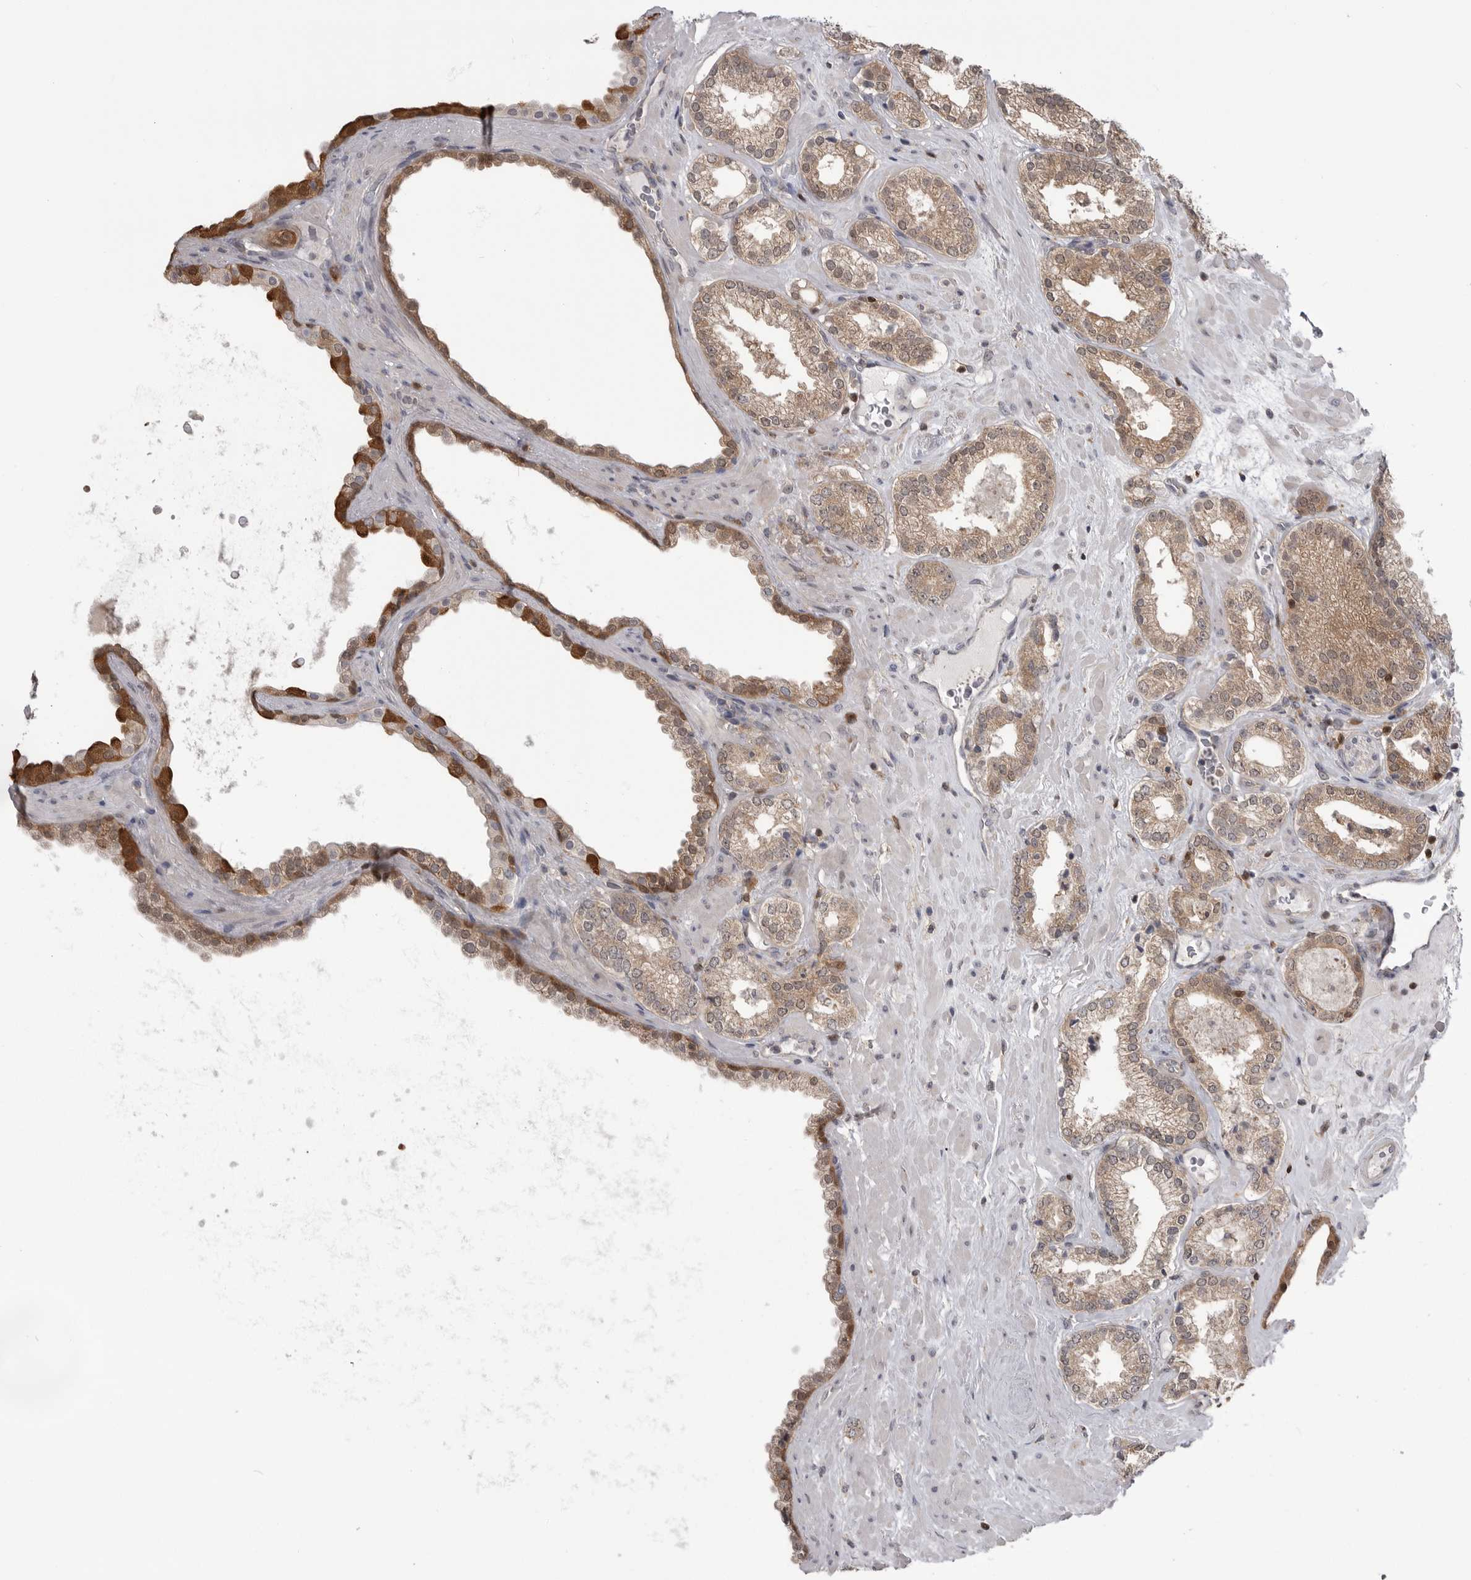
{"staining": {"intensity": "weak", "quantity": ">75%", "location": "cytoplasmic/membranous"}, "tissue": "prostate cancer", "cell_type": "Tumor cells", "image_type": "cancer", "snomed": [{"axis": "morphology", "description": "Adenocarcinoma, Low grade"}, {"axis": "topography", "description": "Prostate"}], "caption": "A high-resolution image shows immunohistochemistry (IHC) staining of prostate cancer (low-grade adenocarcinoma), which displays weak cytoplasmic/membranous positivity in about >75% of tumor cells.", "gene": "MAPK13", "patient": {"sex": "male", "age": 62}}